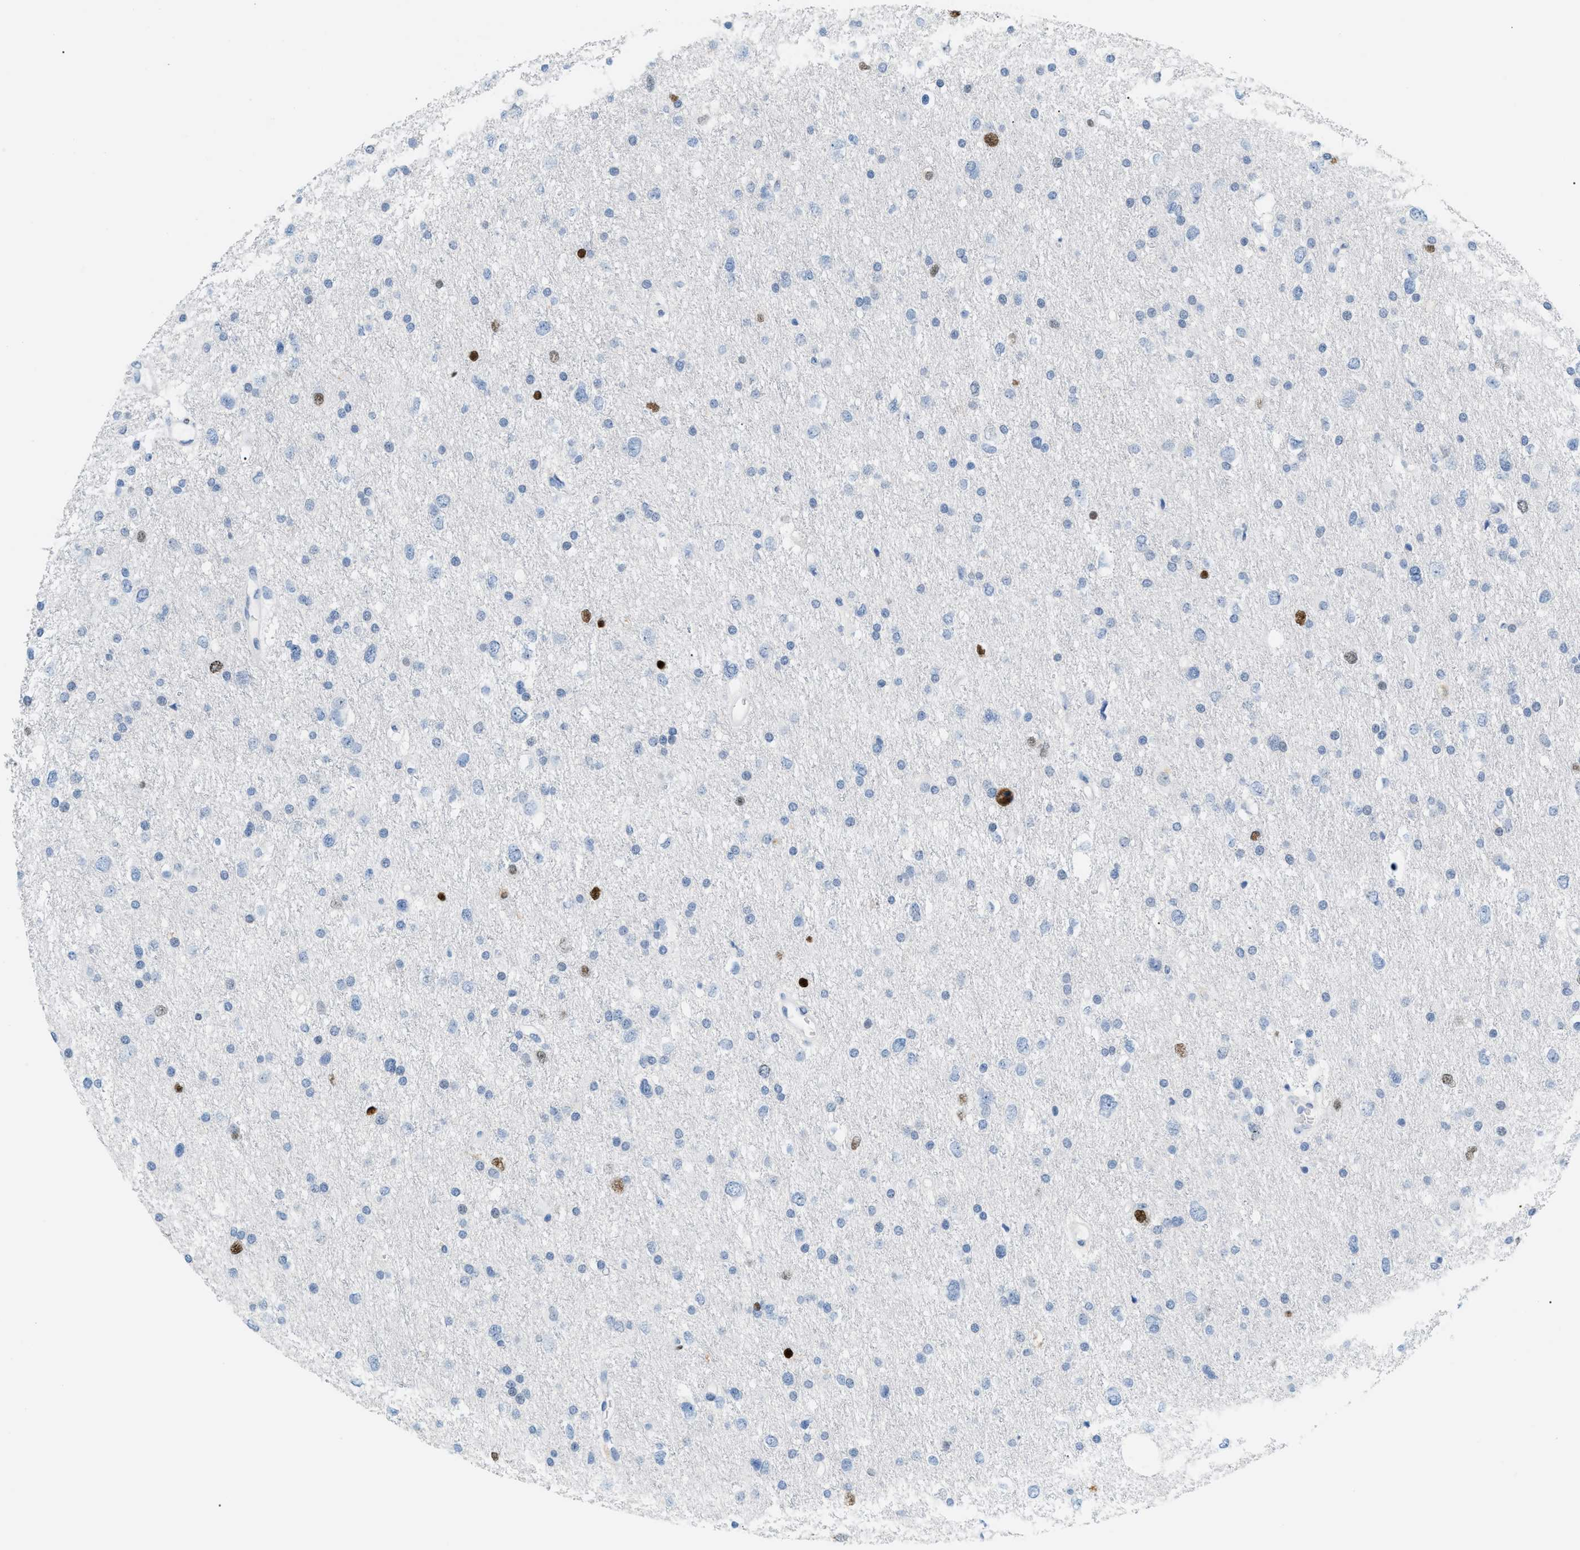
{"staining": {"intensity": "strong", "quantity": "<25%", "location": "nuclear"}, "tissue": "glioma", "cell_type": "Tumor cells", "image_type": "cancer", "snomed": [{"axis": "morphology", "description": "Glioma, malignant, Low grade"}, {"axis": "topography", "description": "Brain"}], "caption": "There is medium levels of strong nuclear expression in tumor cells of malignant low-grade glioma, as demonstrated by immunohistochemical staining (brown color).", "gene": "MCM7", "patient": {"sex": "female", "age": 37}}